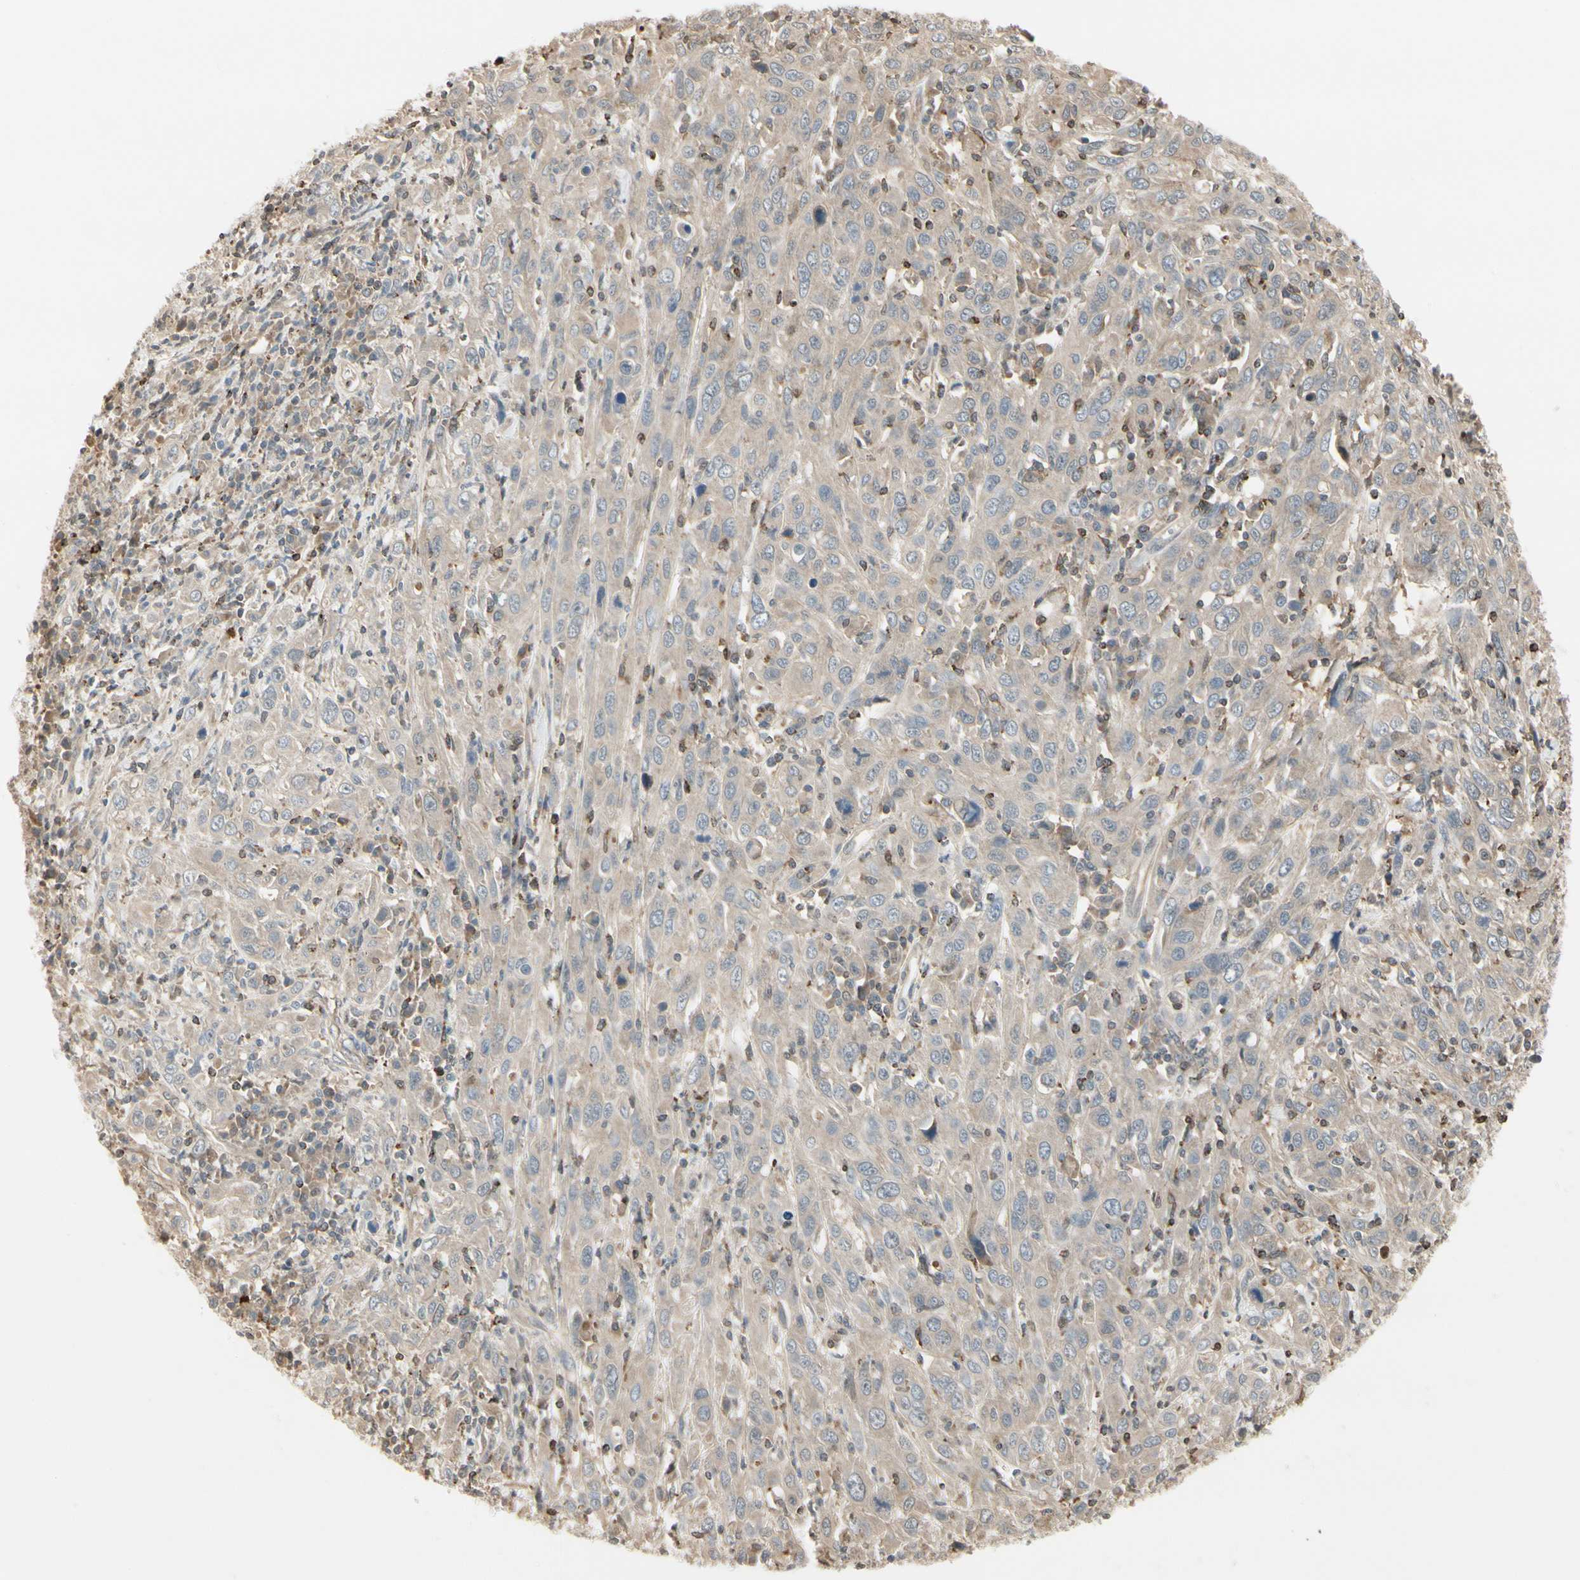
{"staining": {"intensity": "weak", "quantity": ">75%", "location": "cytoplasmic/membranous"}, "tissue": "cervical cancer", "cell_type": "Tumor cells", "image_type": "cancer", "snomed": [{"axis": "morphology", "description": "Squamous cell carcinoma, NOS"}, {"axis": "topography", "description": "Cervix"}], "caption": "The micrograph exhibits staining of cervical cancer, revealing weak cytoplasmic/membranous protein expression (brown color) within tumor cells.", "gene": "EVC", "patient": {"sex": "female", "age": 46}}